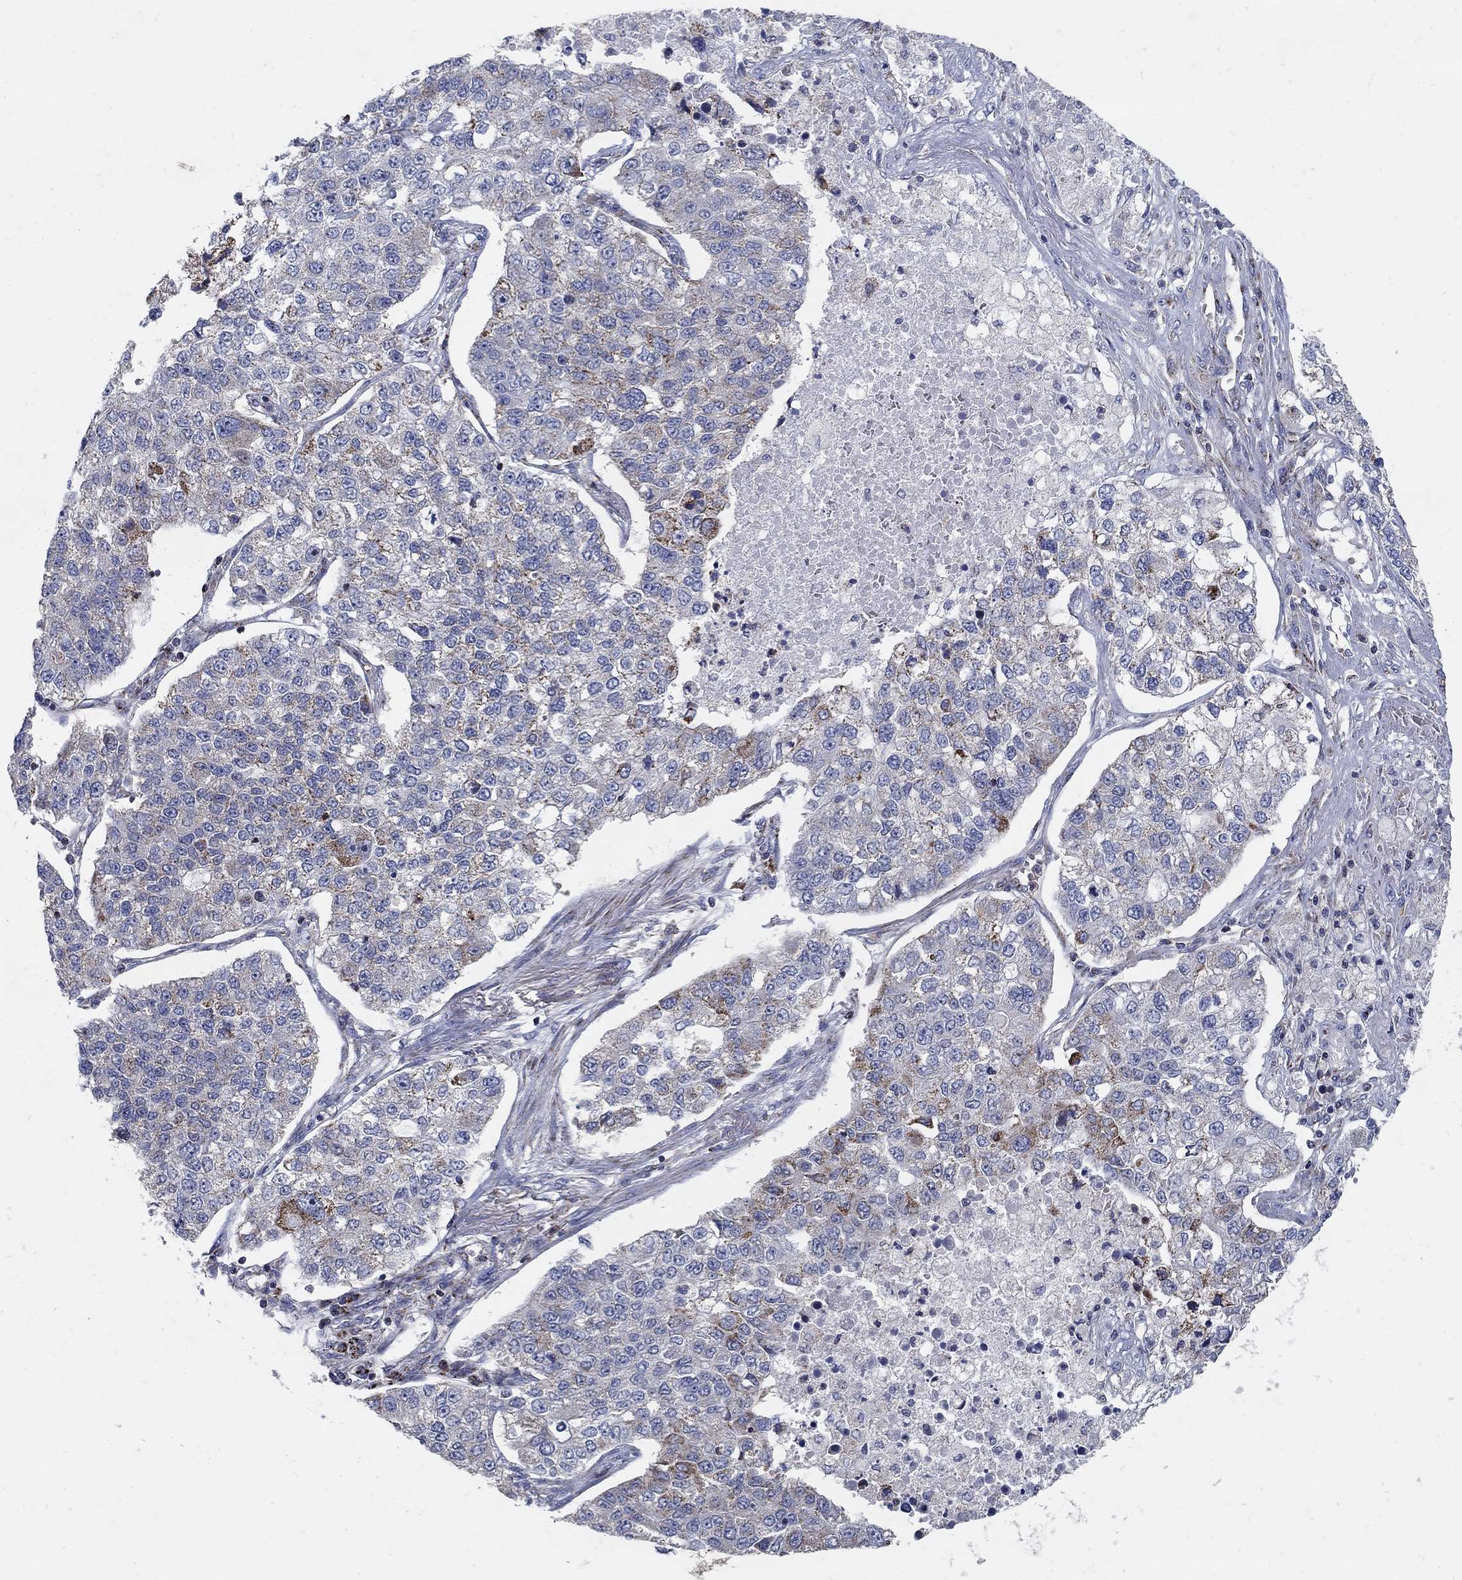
{"staining": {"intensity": "strong", "quantity": "<25%", "location": "cytoplasmic/membranous"}, "tissue": "lung cancer", "cell_type": "Tumor cells", "image_type": "cancer", "snomed": [{"axis": "morphology", "description": "Adenocarcinoma, NOS"}, {"axis": "topography", "description": "Lung"}], "caption": "Protein expression by IHC exhibits strong cytoplasmic/membranous positivity in about <25% of tumor cells in lung adenocarcinoma.", "gene": "HMX2", "patient": {"sex": "male", "age": 49}}